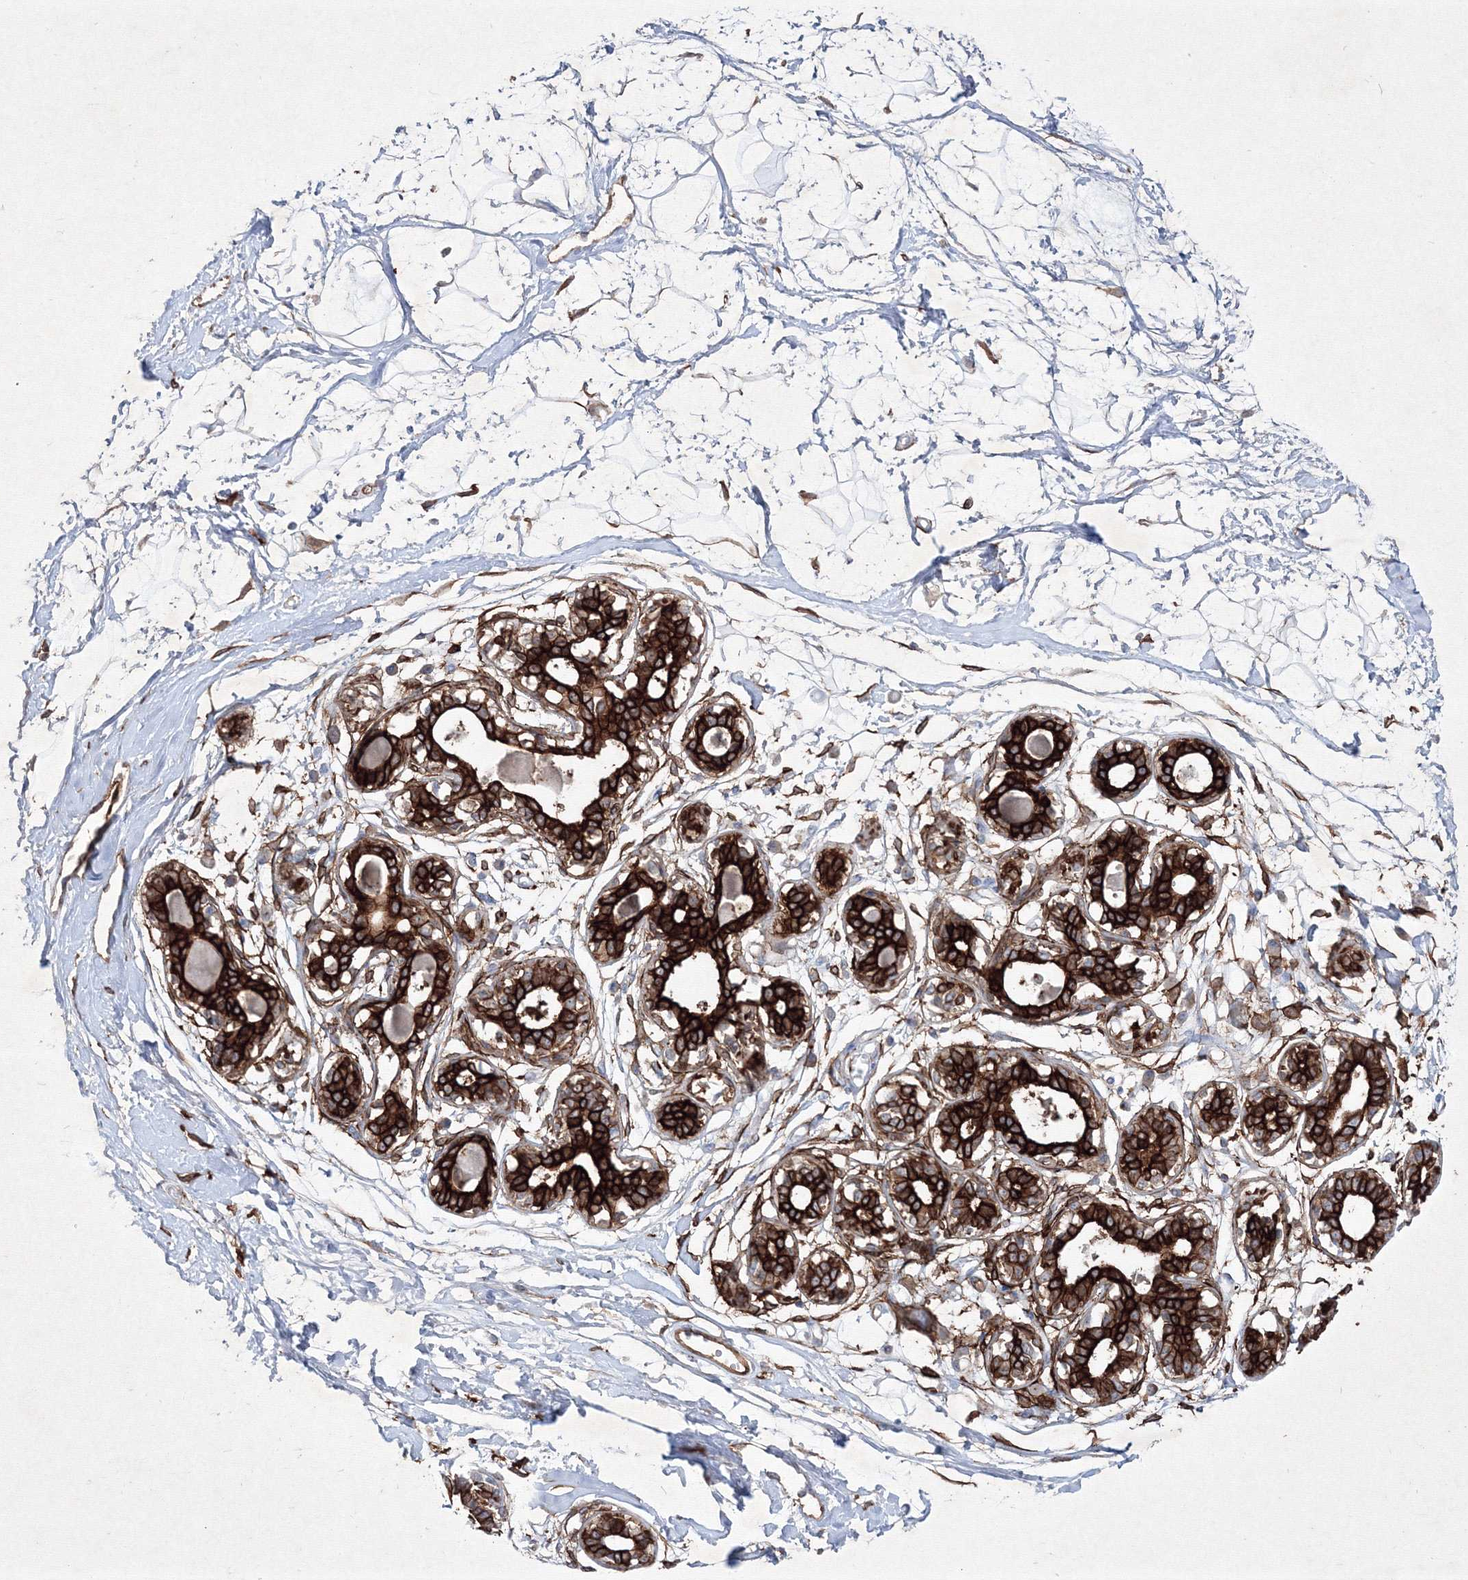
{"staining": {"intensity": "negative", "quantity": "none", "location": "none"}, "tissue": "breast", "cell_type": "Adipocytes", "image_type": "normal", "snomed": [{"axis": "morphology", "description": "Normal tissue, NOS"}, {"axis": "topography", "description": "Breast"}], "caption": "The photomicrograph shows no staining of adipocytes in unremarkable breast.", "gene": "TMEM139", "patient": {"sex": "female", "age": 45}}